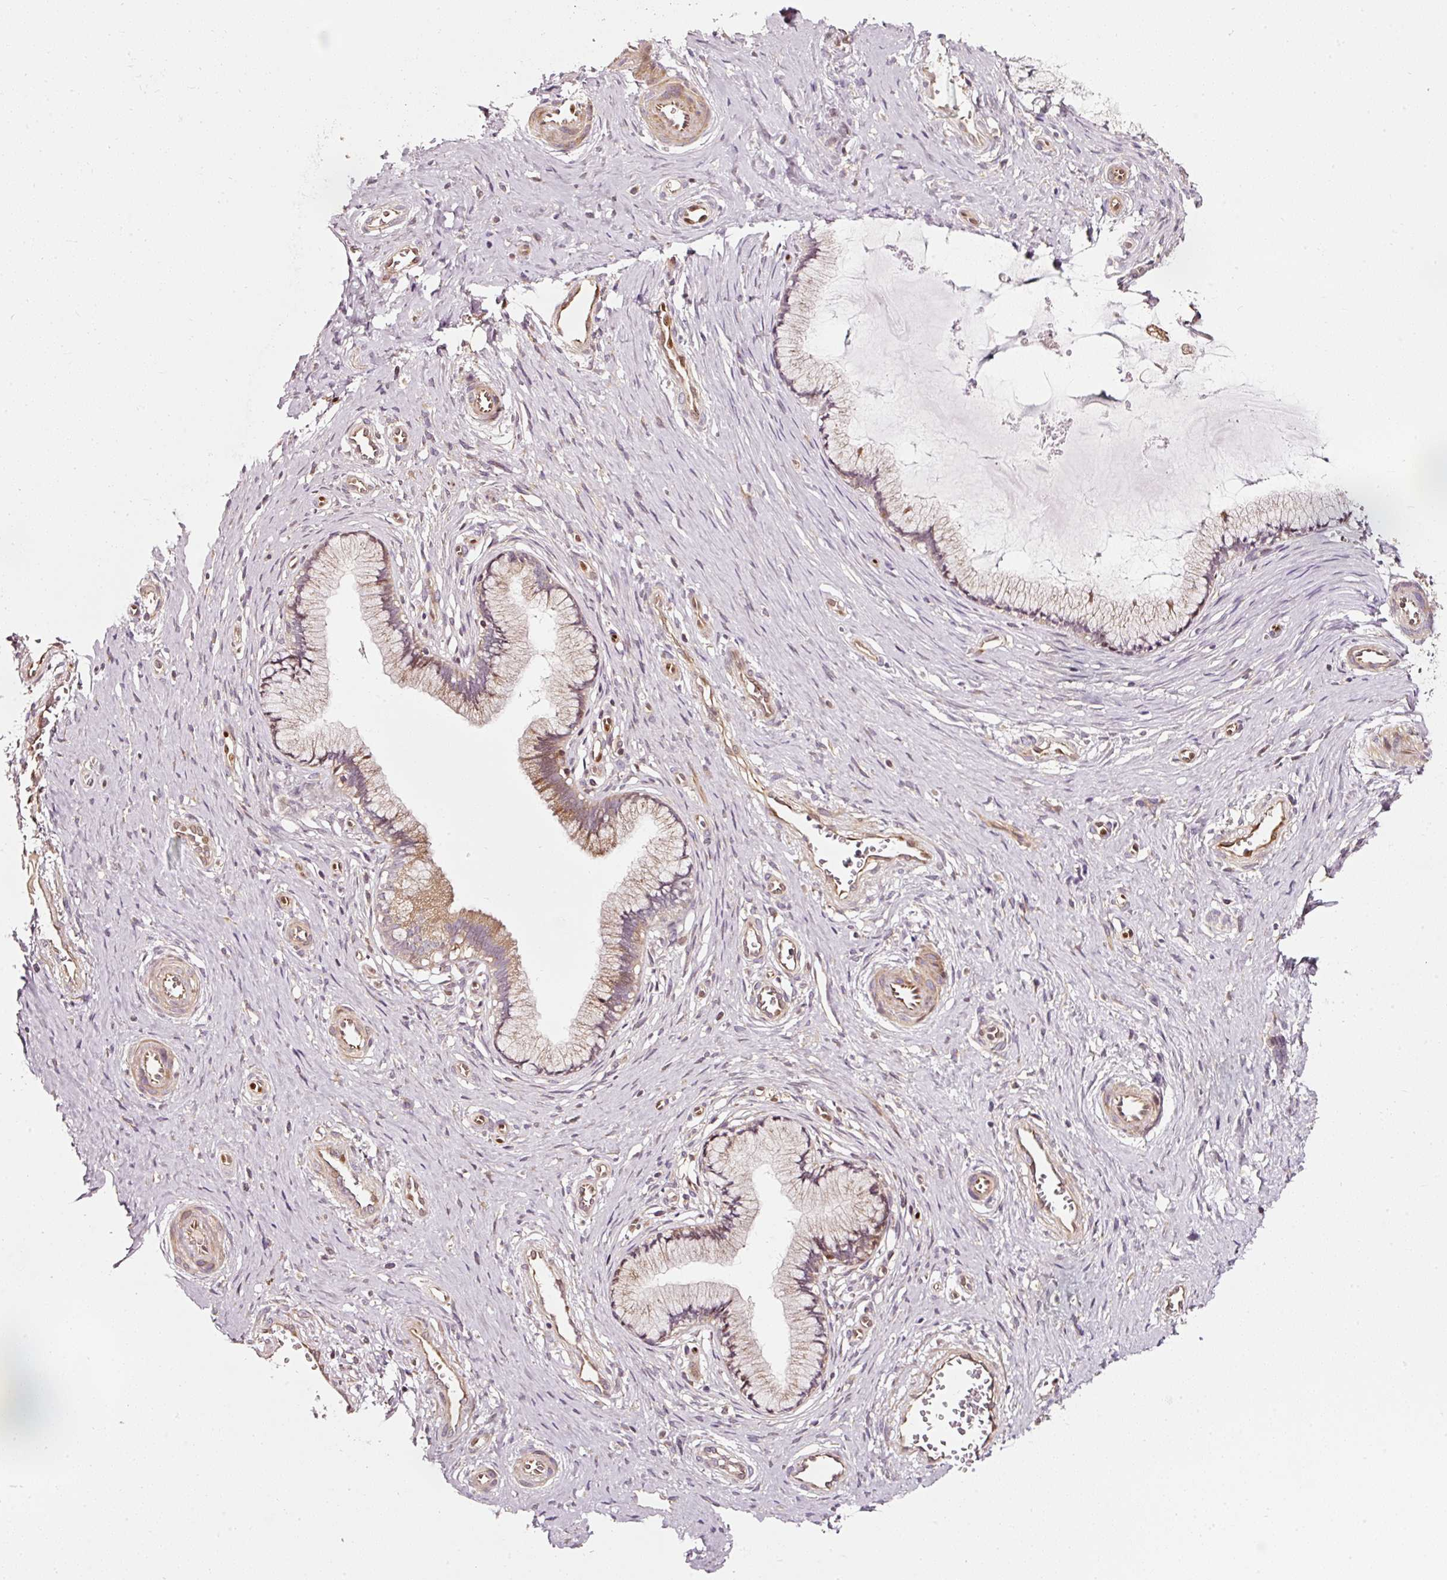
{"staining": {"intensity": "moderate", "quantity": "25%-75%", "location": "cytoplasmic/membranous"}, "tissue": "cervix", "cell_type": "Glandular cells", "image_type": "normal", "snomed": [{"axis": "morphology", "description": "Normal tissue, NOS"}, {"axis": "topography", "description": "Cervix"}], "caption": "DAB (3,3'-diaminobenzidine) immunohistochemical staining of benign cervix displays moderate cytoplasmic/membranous protein positivity in about 25%-75% of glandular cells. The protein of interest is stained brown, and the nuclei are stained in blue (DAB (3,3'-diaminobenzidine) IHC with brightfield microscopy, high magnification).", "gene": "NAPA", "patient": {"sex": "female", "age": 36}}